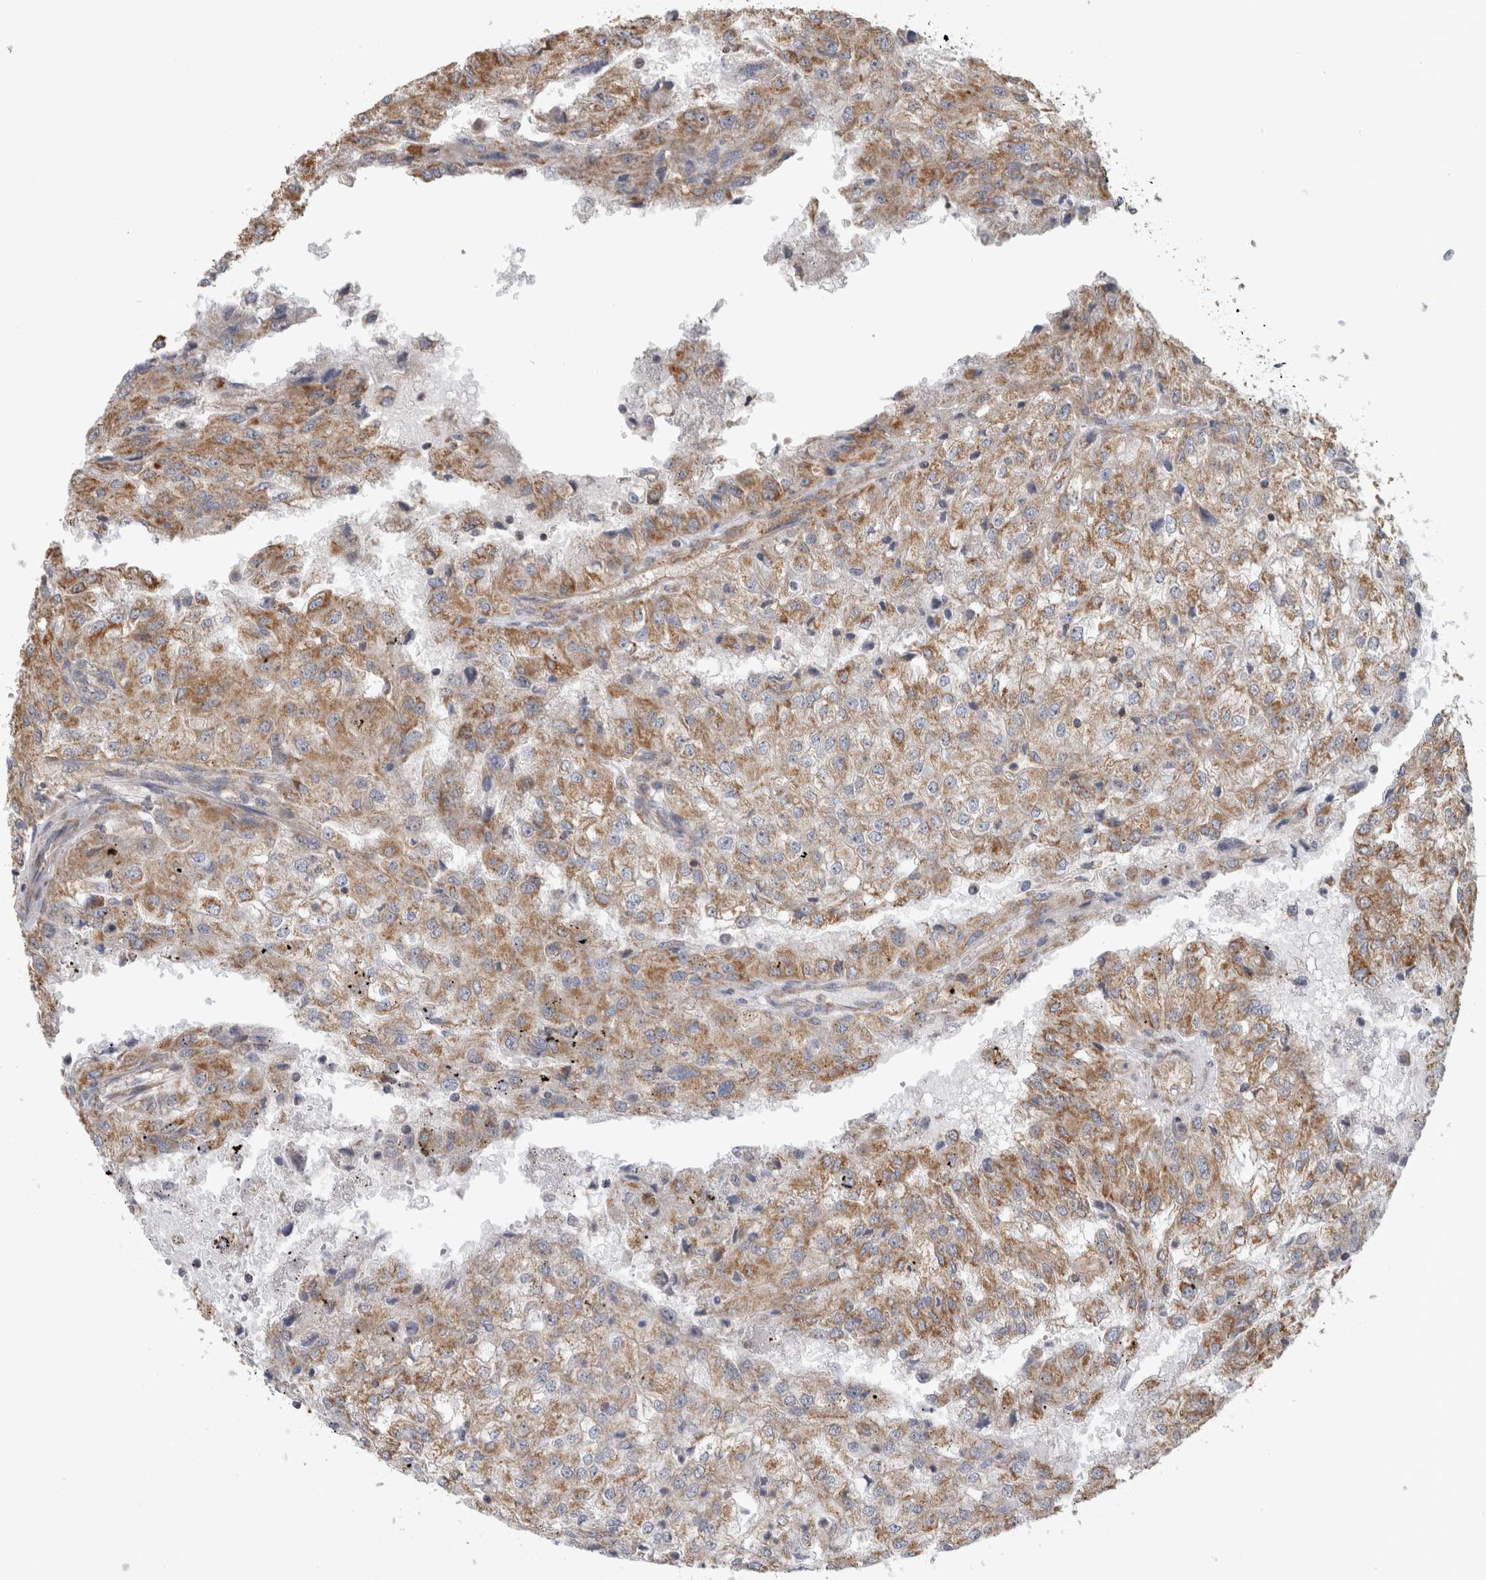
{"staining": {"intensity": "moderate", "quantity": ">75%", "location": "cytoplasmic/membranous"}, "tissue": "renal cancer", "cell_type": "Tumor cells", "image_type": "cancer", "snomed": [{"axis": "morphology", "description": "Adenocarcinoma, NOS"}, {"axis": "topography", "description": "Kidney"}], "caption": "Renal cancer (adenocarcinoma) stained for a protein (brown) reveals moderate cytoplasmic/membranous positive positivity in approximately >75% of tumor cells.", "gene": "SFXN2", "patient": {"sex": "female", "age": 54}}